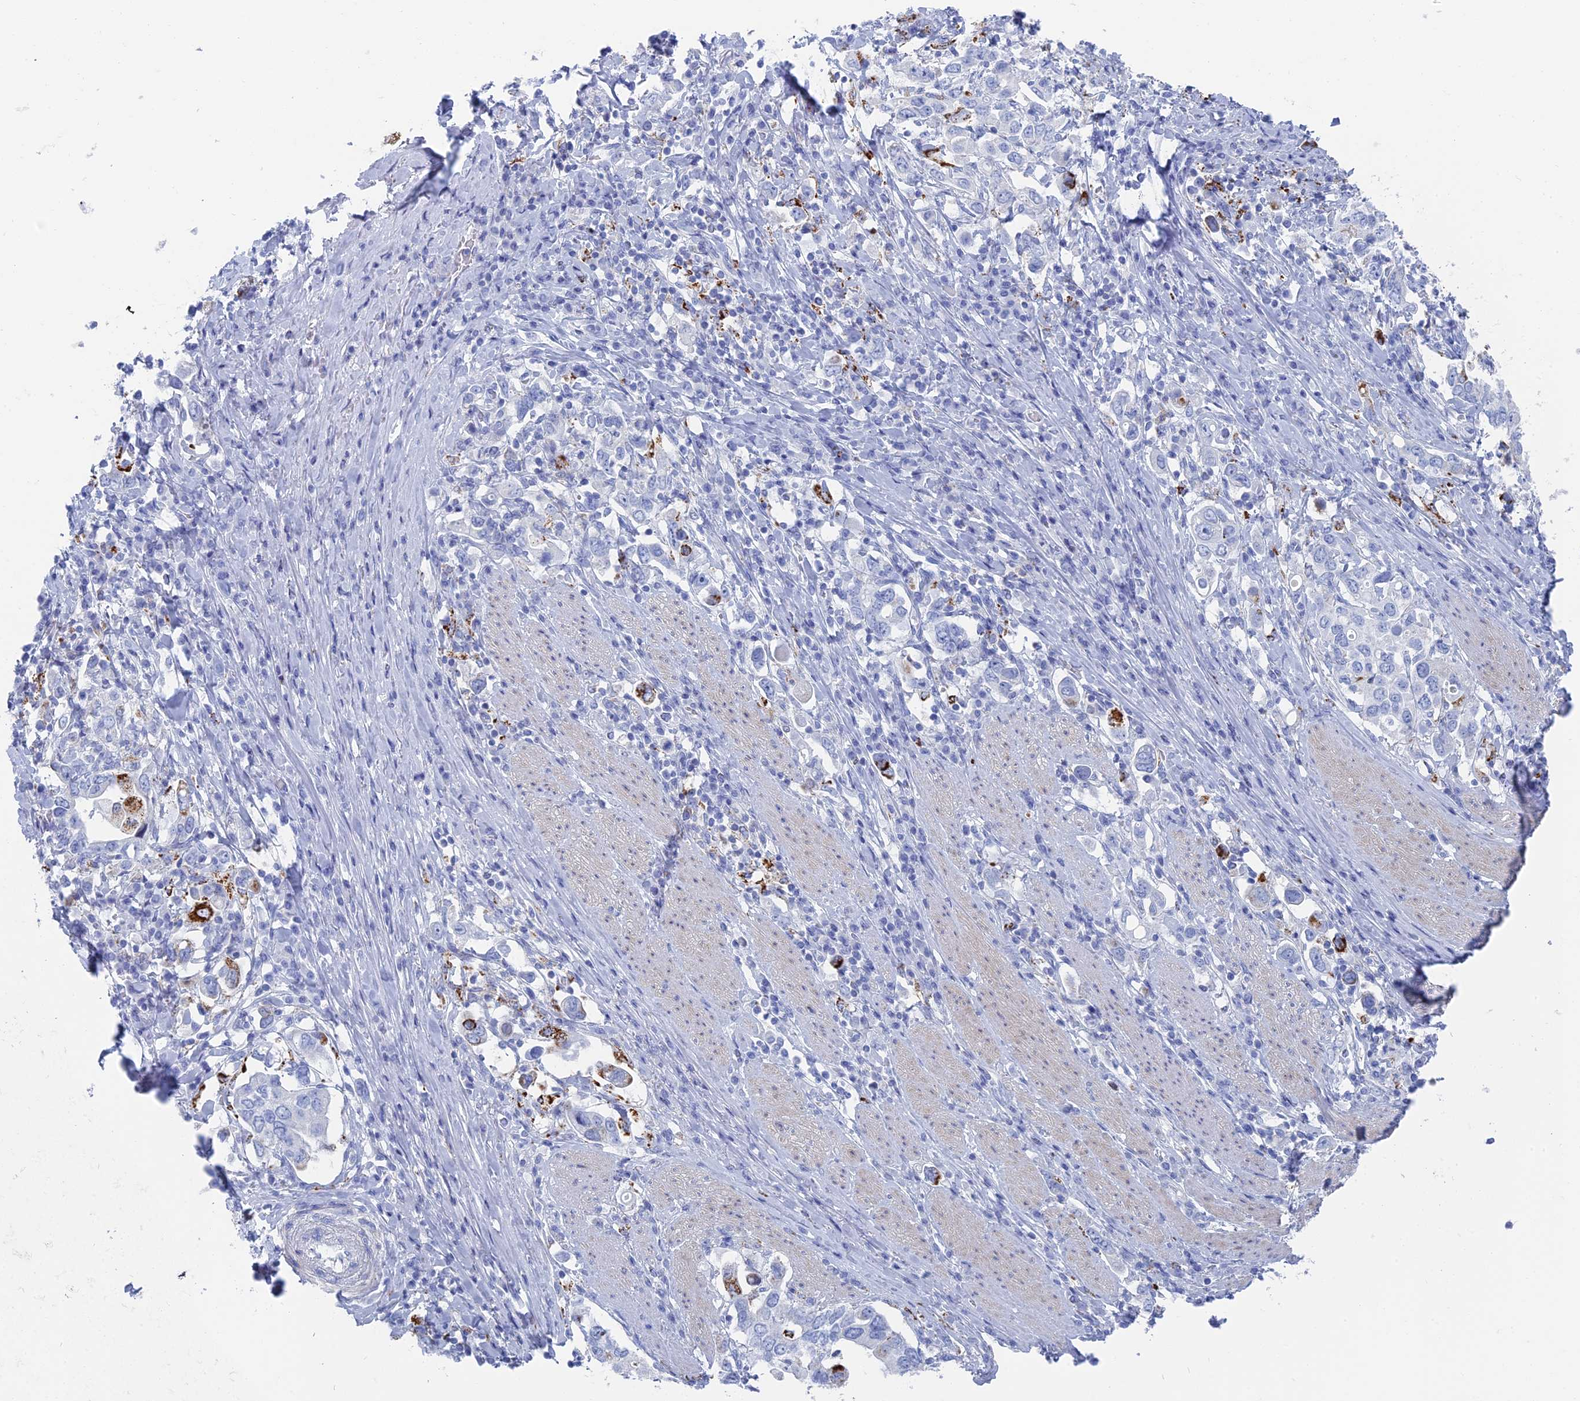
{"staining": {"intensity": "strong", "quantity": "<25%", "location": "cytoplasmic/membranous"}, "tissue": "stomach cancer", "cell_type": "Tumor cells", "image_type": "cancer", "snomed": [{"axis": "morphology", "description": "Adenocarcinoma, NOS"}, {"axis": "topography", "description": "Stomach, upper"}, {"axis": "topography", "description": "Stomach"}], "caption": "The histopathology image reveals staining of stomach adenocarcinoma, revealing strong cytoplasmic/membranous protein staining (brown color) within tumor cells.", "gene": "ALMS1", "patient": {"sex": "male", "age": 62}}